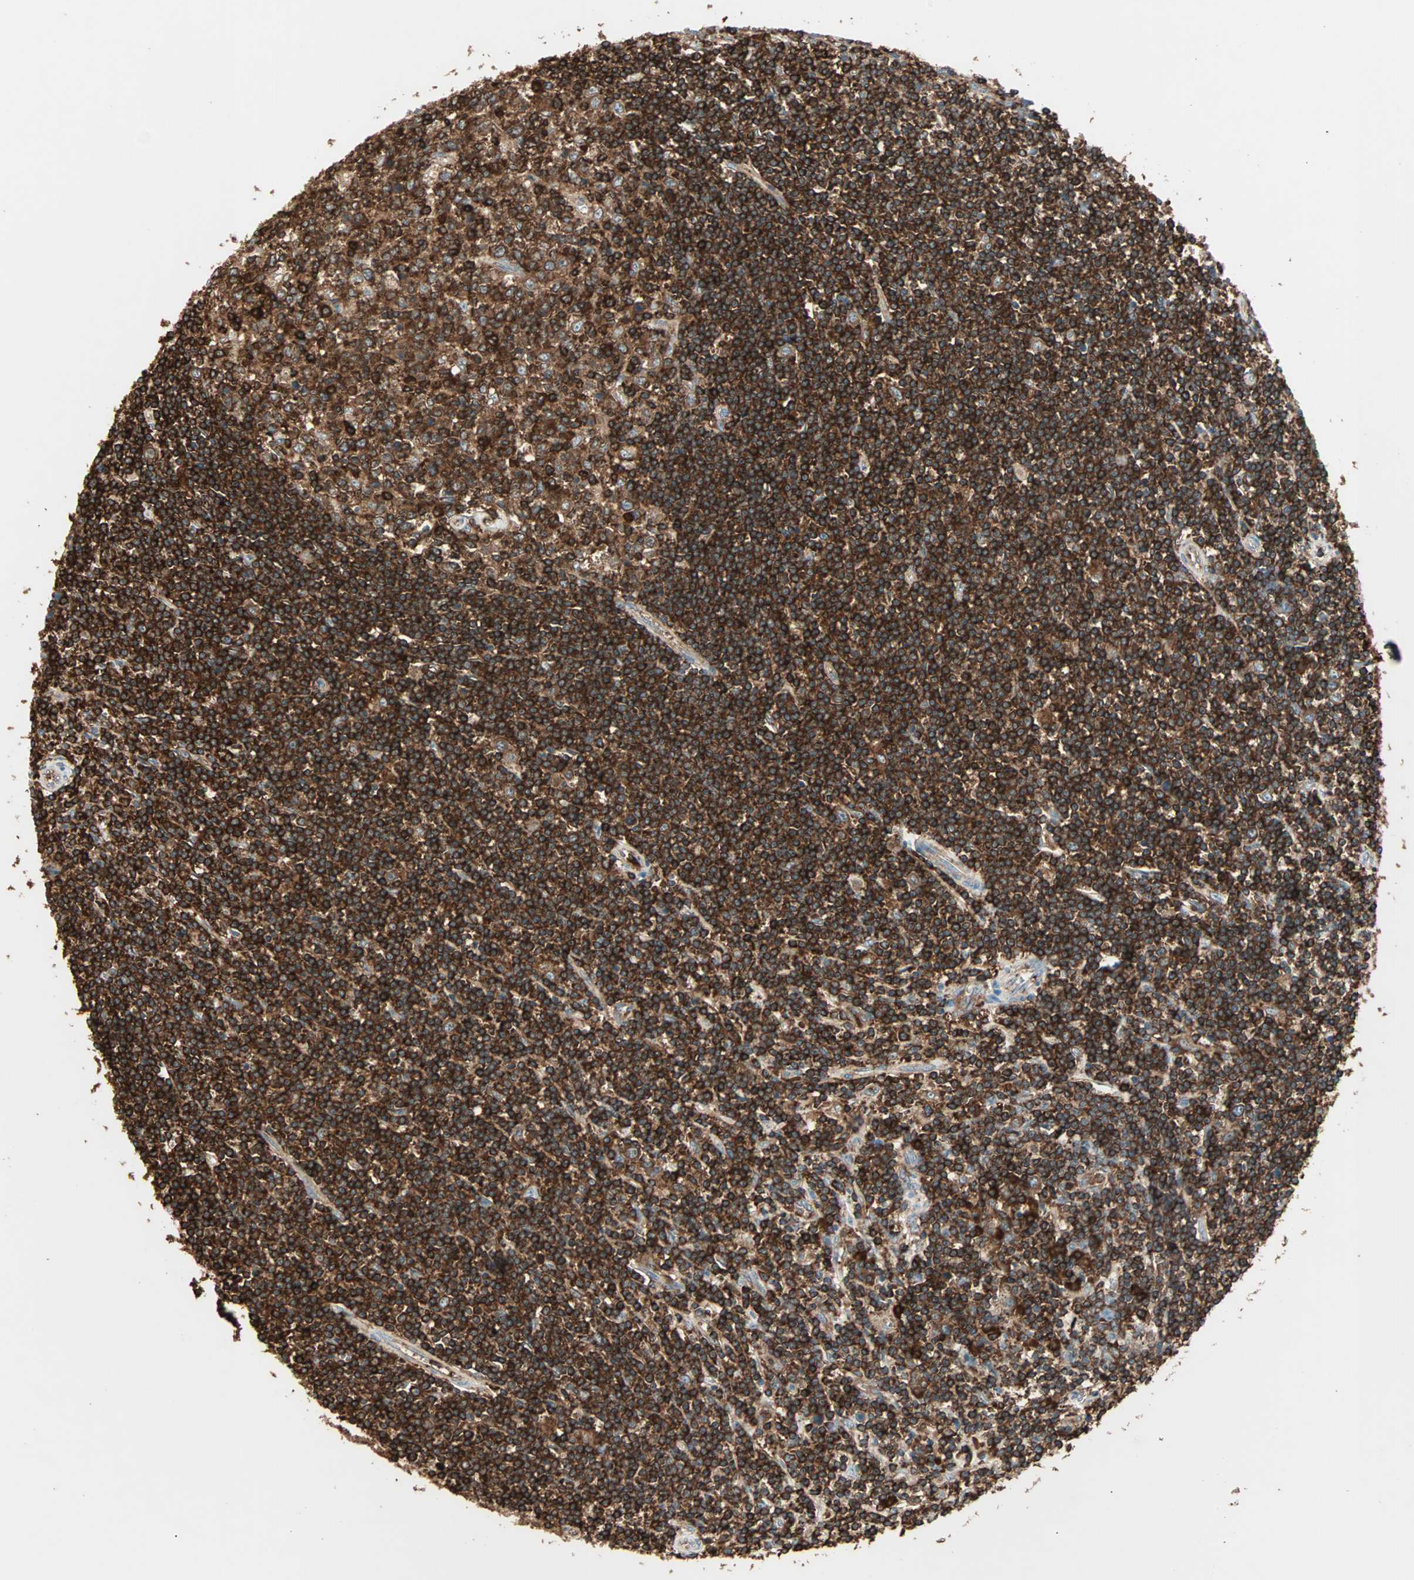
{"staining": {"intensity": "strong", "quantity": ">75%", "location": "cytoplasmic/membranous"}, "tissue": "lymphoma", "cell_type": "Tumor cells", "image_type": "cancer", "snomed": [{"axis": "morphology", "description": "Malignant lymphoma, non-Hodgkin's type, Low grade"}, {"axis": "topography", "description": "Spleen"}], "caption": "Protein expression by IHC exhibits strong cytoplasmic/membranous positivity in about >75% of tumor cells in malignant lymphoma, non-Hodgkin's type (low-grade). The staining was performed using DAB to visualize the protein expression in brown, while the nuclei were stained in blue with hematoxylin (Magnification: 20x).", "gene": "MMP3", "patient": {"sex": "male", "age": 76}}